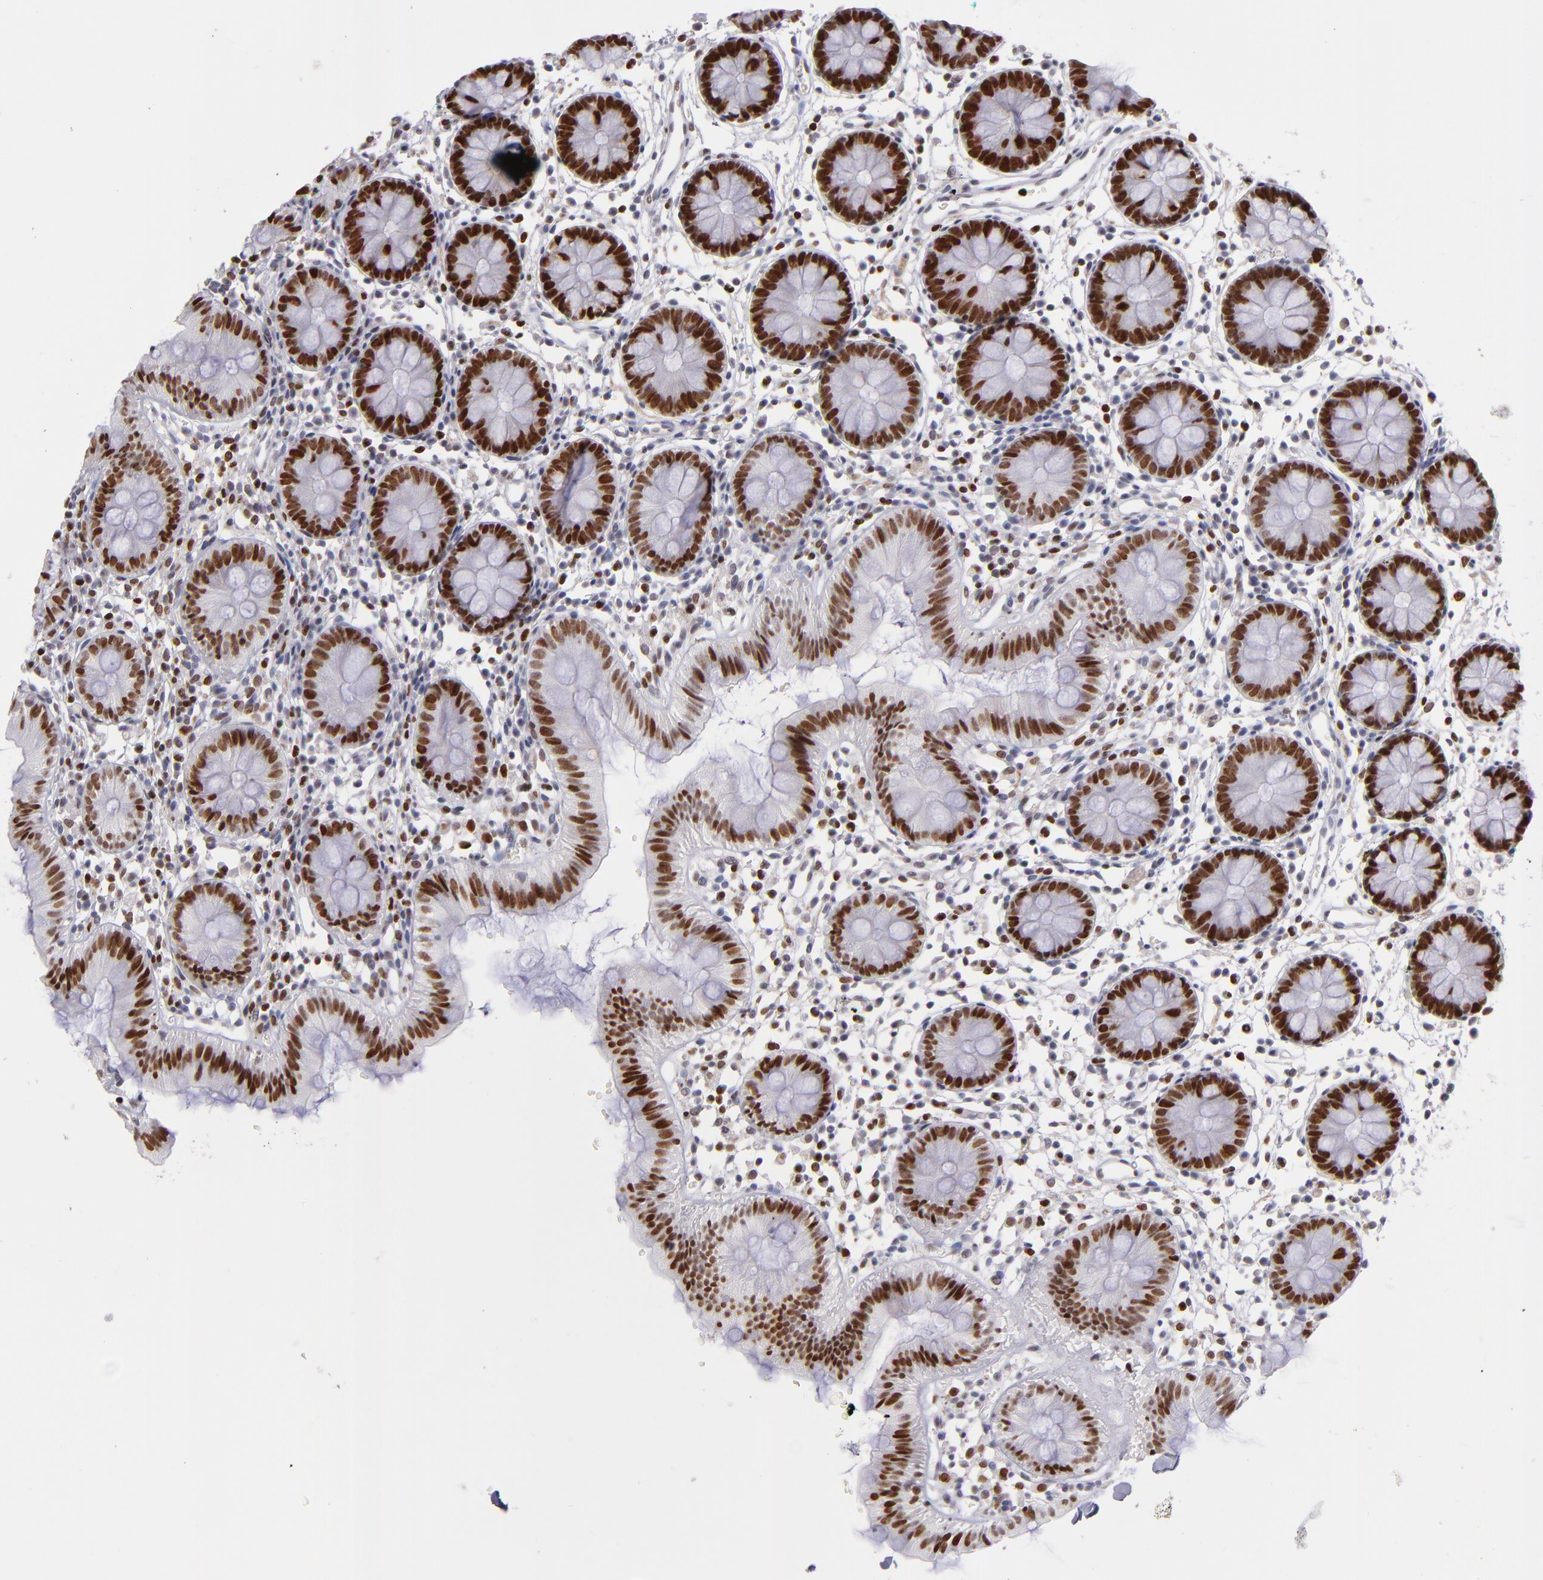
{"staining": {"intensity": "negative", "quantity": "none", "location": "none"}, "tissue": "colon", "cell_type": "Endothelial cells", "image_type": "normal", "snomed": [{"axis": "morphology", "description": "Normal tissue, NOS"}, {"axis": "topography", "description": "Colon"}], "caption": "Endothelial cells show no significant protein positivity in normal colon. (DAB (3,3'-diaminobenzidine) immunohistochemistry visualized using brightfield microscopy, high magnification).", "gene": "POLA1", "patient": {"sex": "male", "age": 14}}